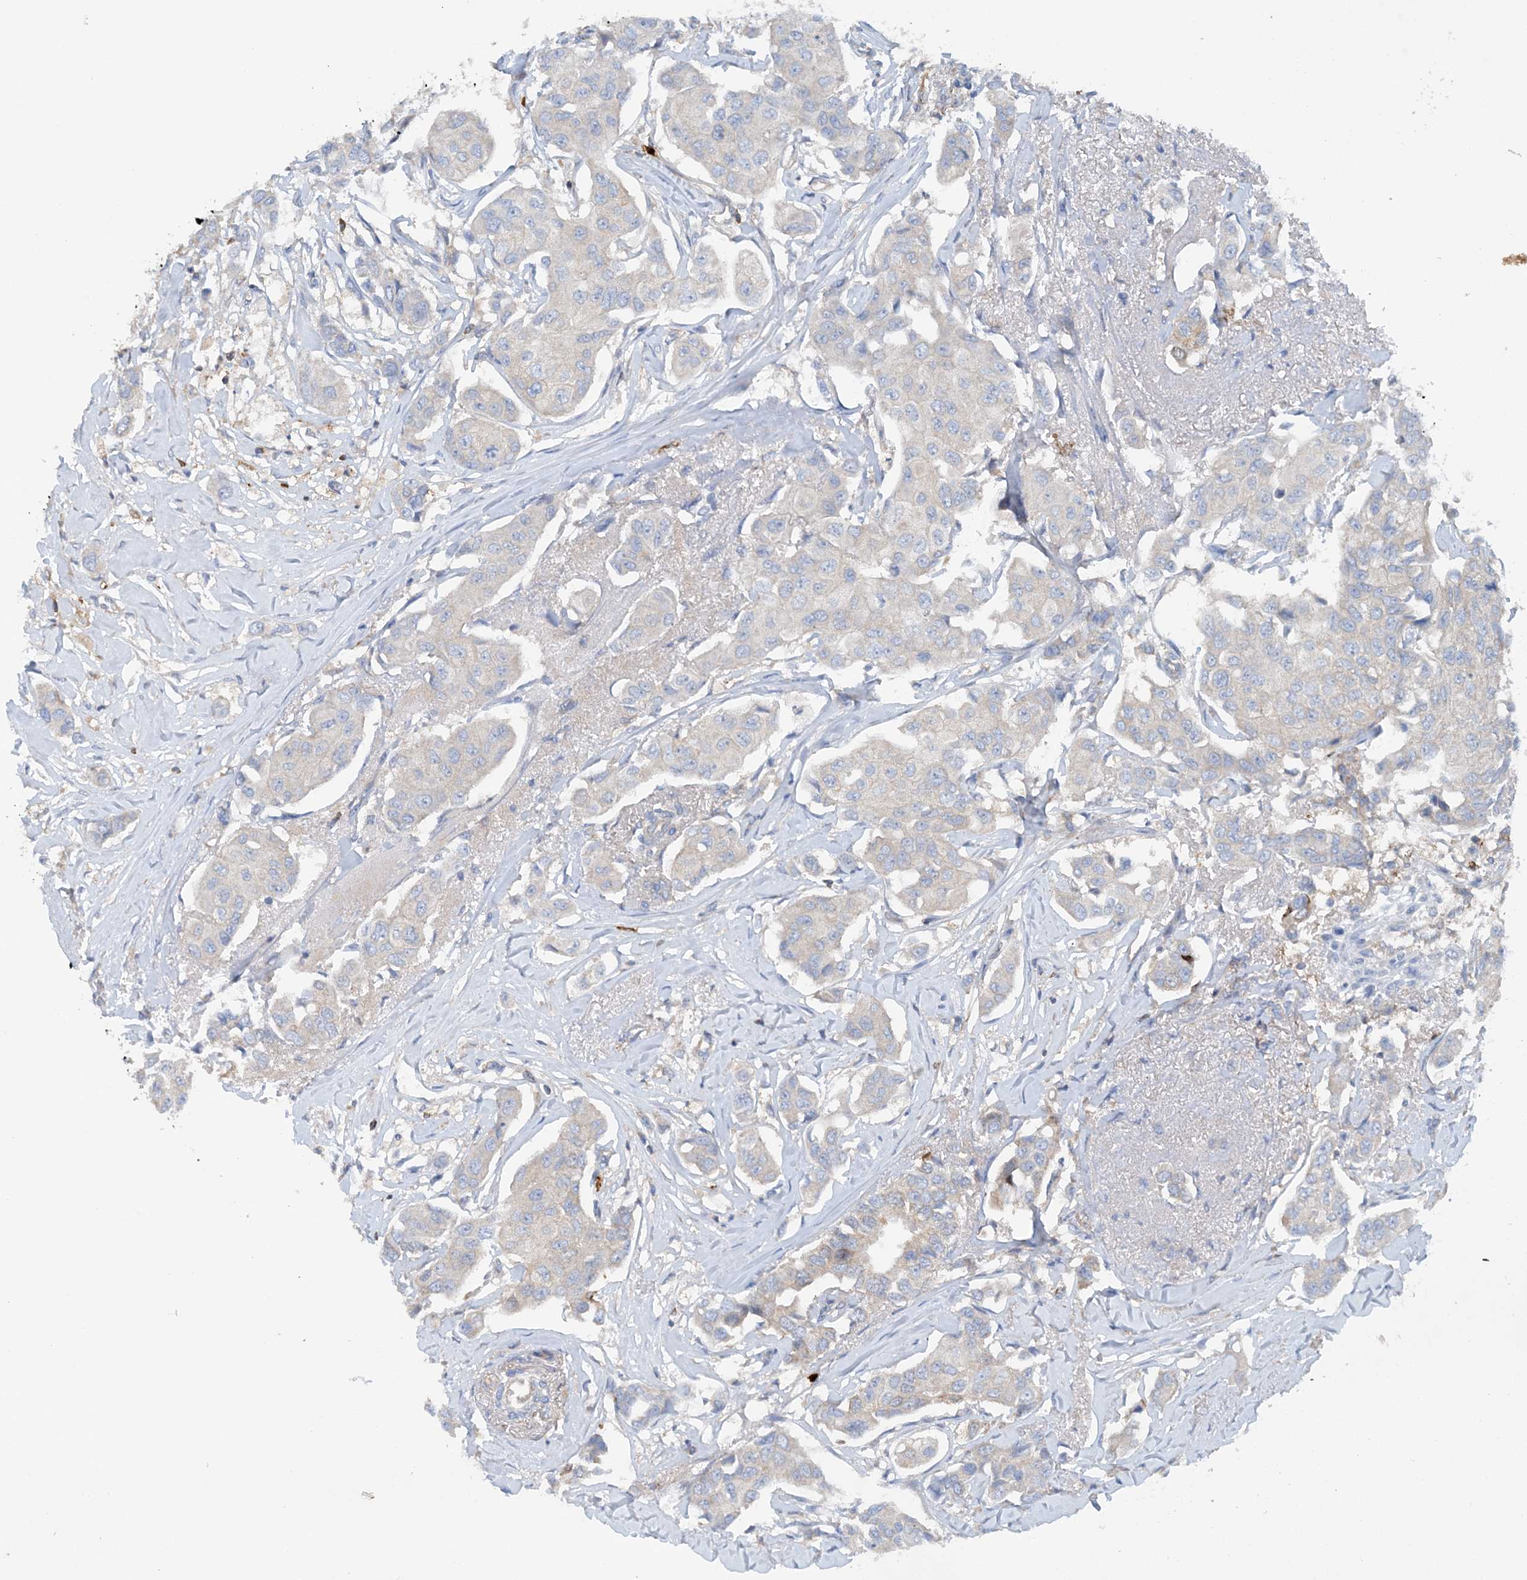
{"staining": {"intensity": "negative", "quantity": "none", "location": "none"}, "tissue": "breast cancer", "cell_type": "Tumor cells", "image_type": "cancer", "snomed": [{"axis": "morphology", "description": "Duct carcinoma"}, {"axis": "topography", "description": "Breast"}], "caption": "Immunohistochemistry image of neoplastic tissue: breast cancer (invasive ductal carcinoma) stained with DAB (3,3'-diaminobenzidine) displays no significant protein staining in tumor cells. (DAB immunohistochemistry, high magnification).", "gene": "PHACTR2", "patient": {"sex": "female", "age": 80}}